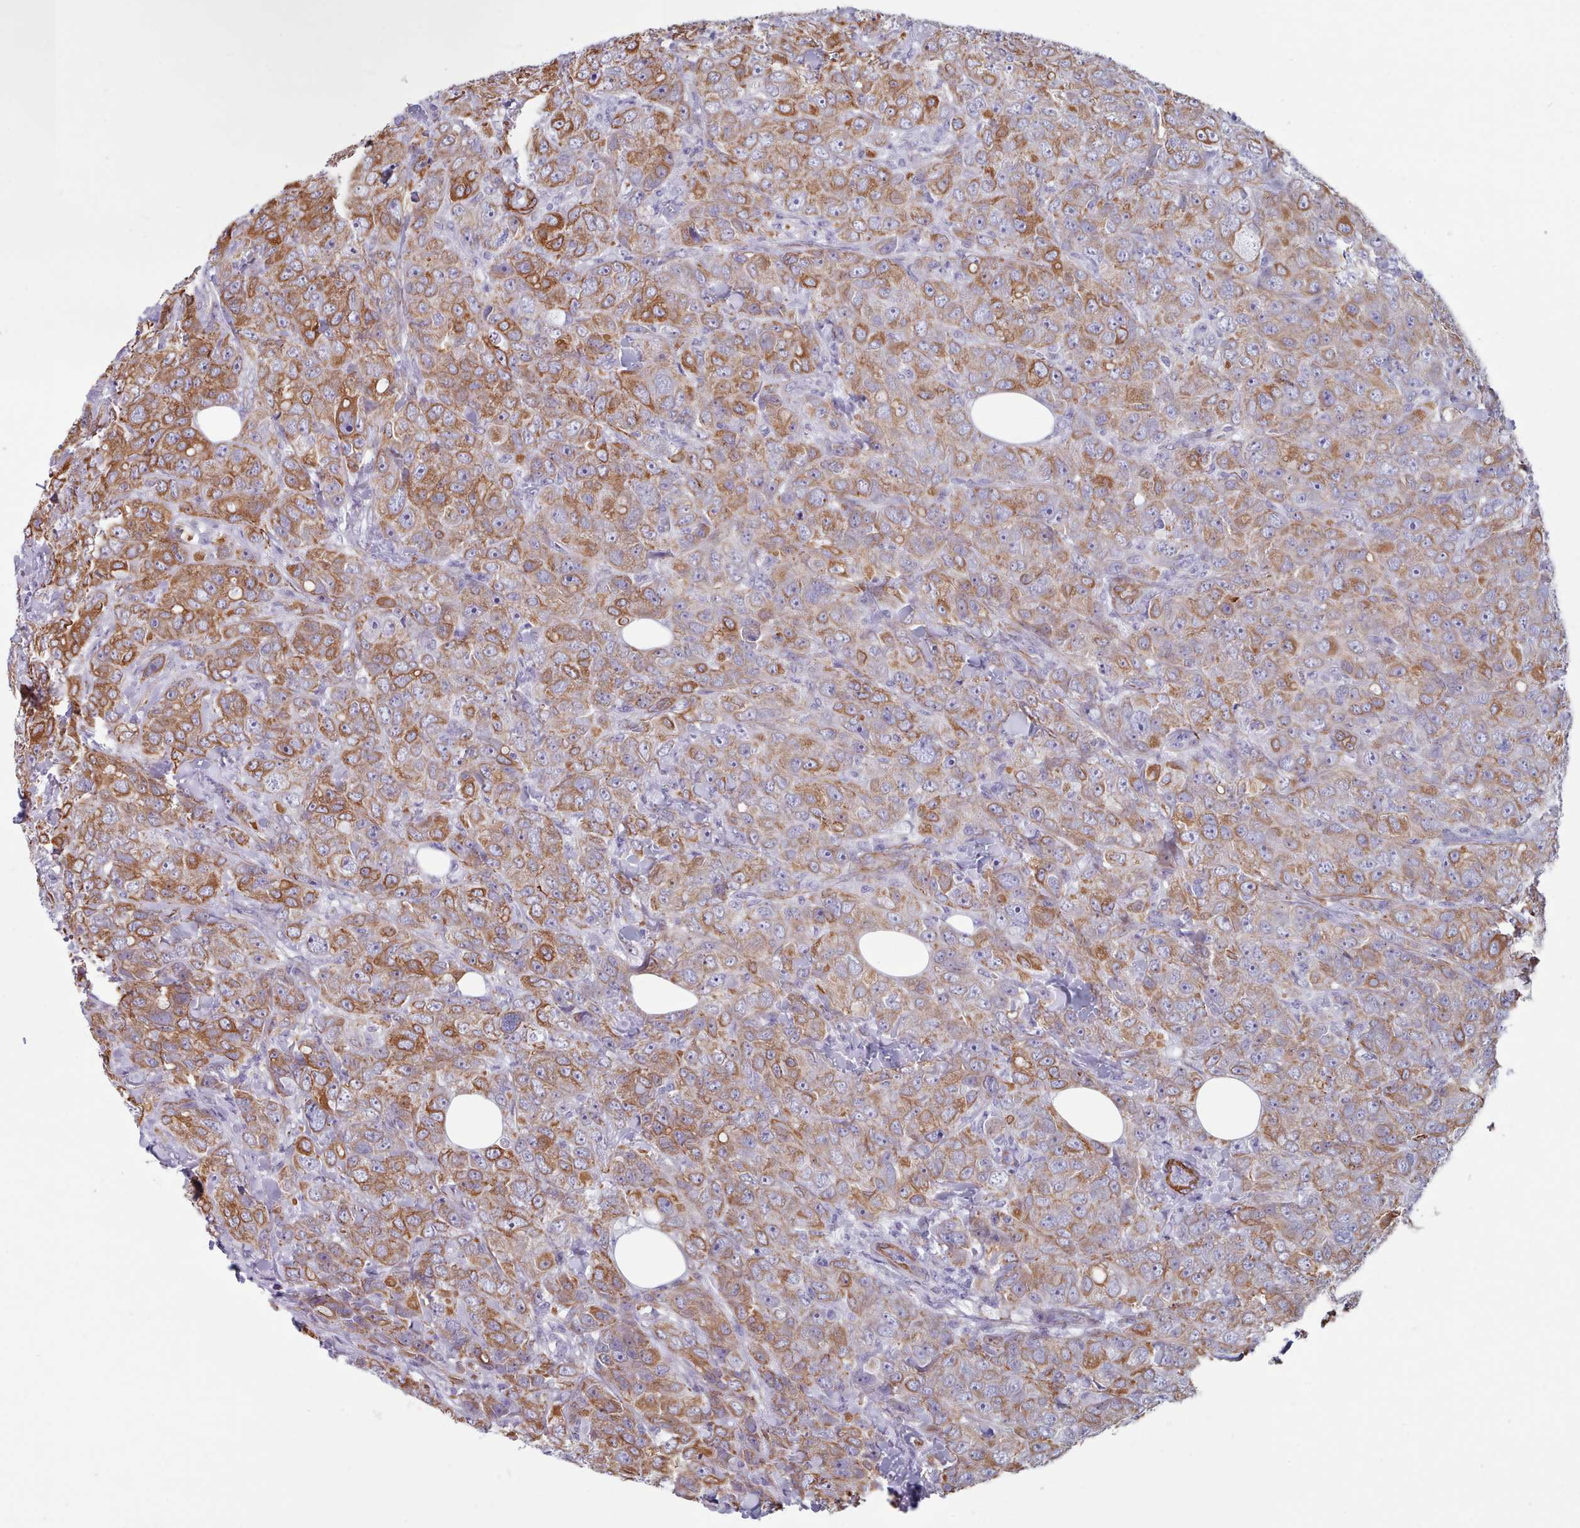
{"staining": {"intensity": "moderate", "quantity": ">75%", "location": "cytoplasmic/membranous"}, "tissue": "breast cancer", "cell_type": "Tumor cells", "image_type": "cancer", "snomed": [{"axis": "morphology", "description": "Duct carcinoma"}, {"axis": "topography", "description": "Breast"}], "caption": "Protein staining of breast intraductal carcinoma tissue reveals moderate cytoplasmic/membranous positivity in approximately >75% of tumor cells.", "gene": "FPGS", "patient": {"sex": "female", "age": 43}}